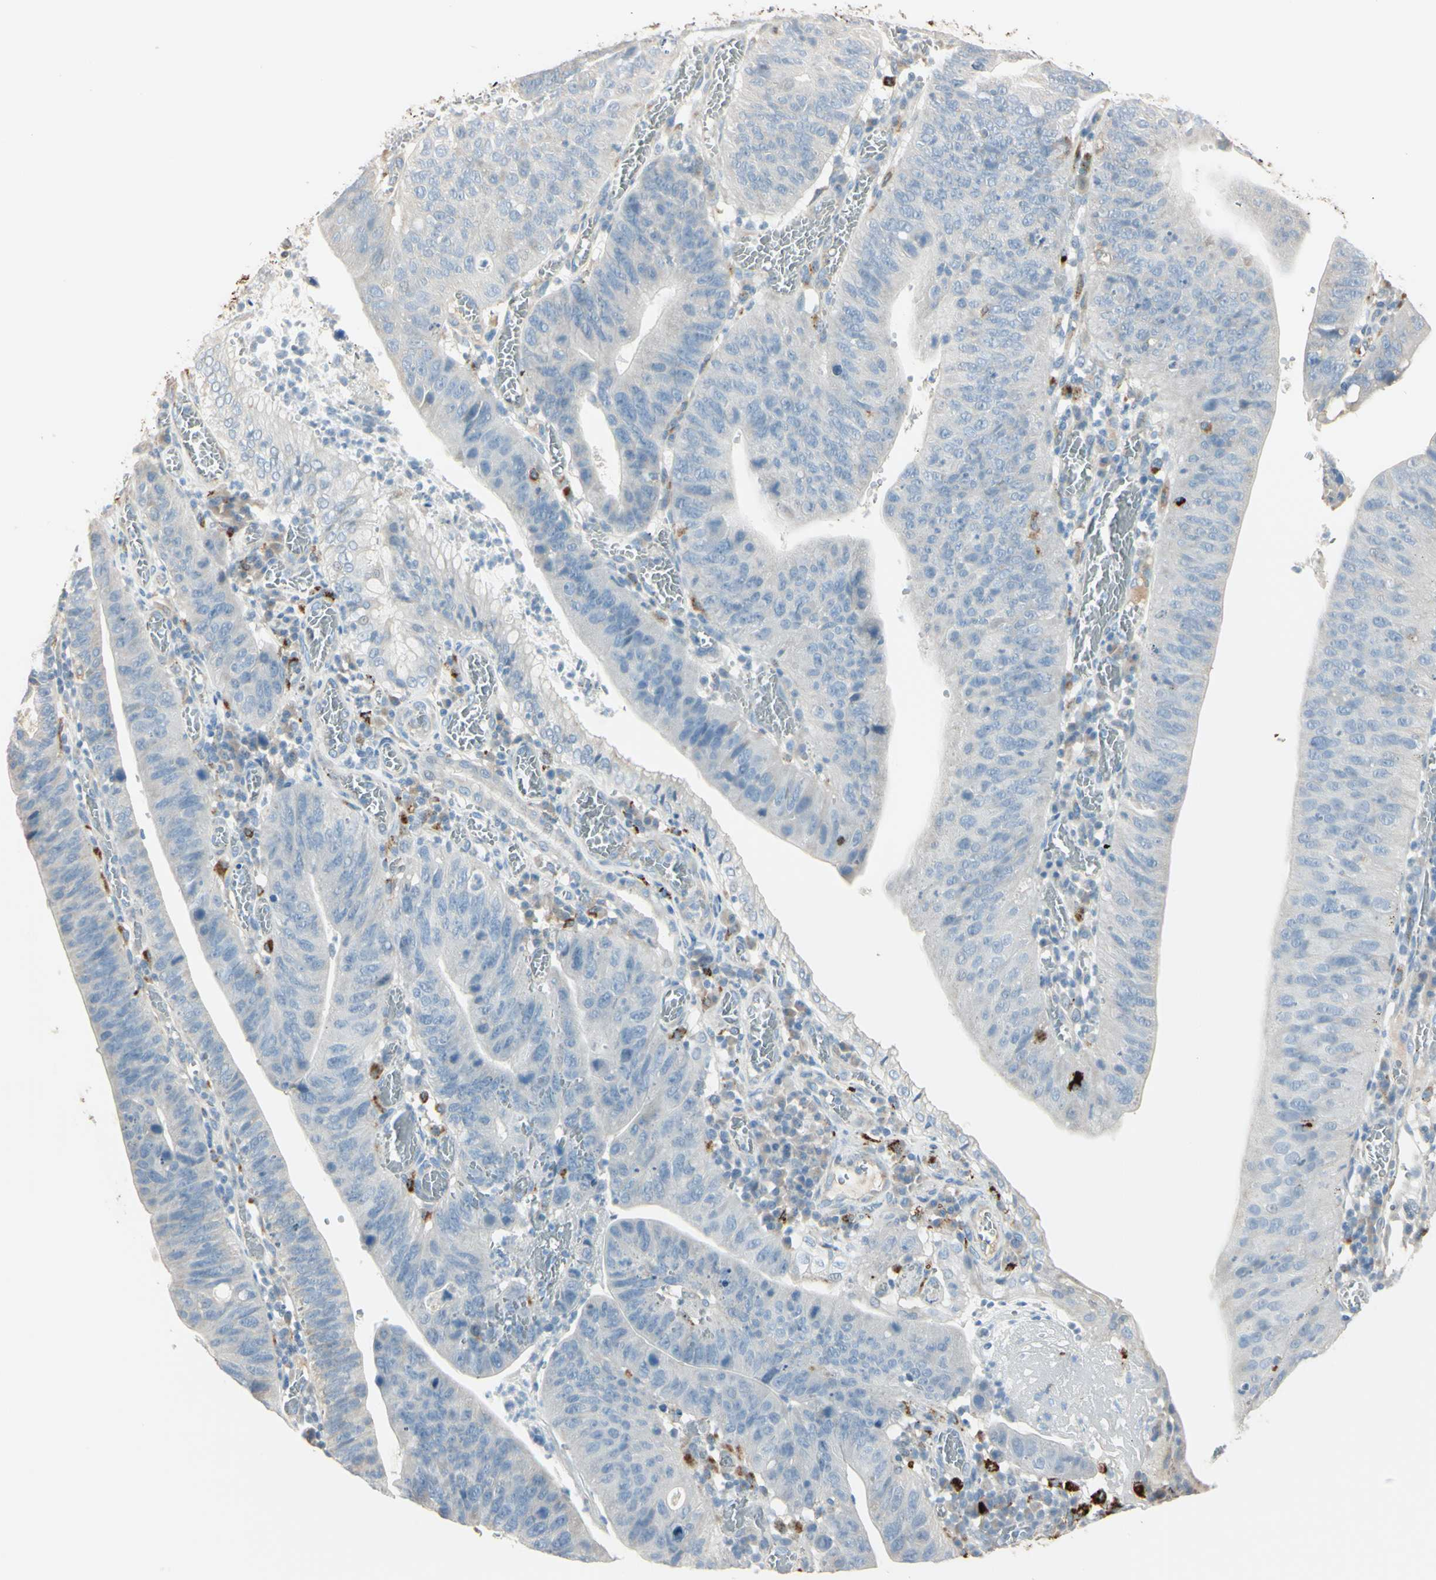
{"staining": {"intensity": "negative", "quantity": "none", "location": "none"}, "tissue": "stomach cancer", "cell_type": "Tumor cells", "image_type": "cancer", "snomed": [{"axis": "morphology", "description": "Adenocarcinoma, NOS"}, {"axis": "topography", "description": "Stomach"}], "caption": "This is an immunohistochemistry micrograph of human stomach adenocarcinoma. There is no expression in tumor cells.", "gene": "ANGPTL1", "patient": {"sex": "male", "age": 59}}